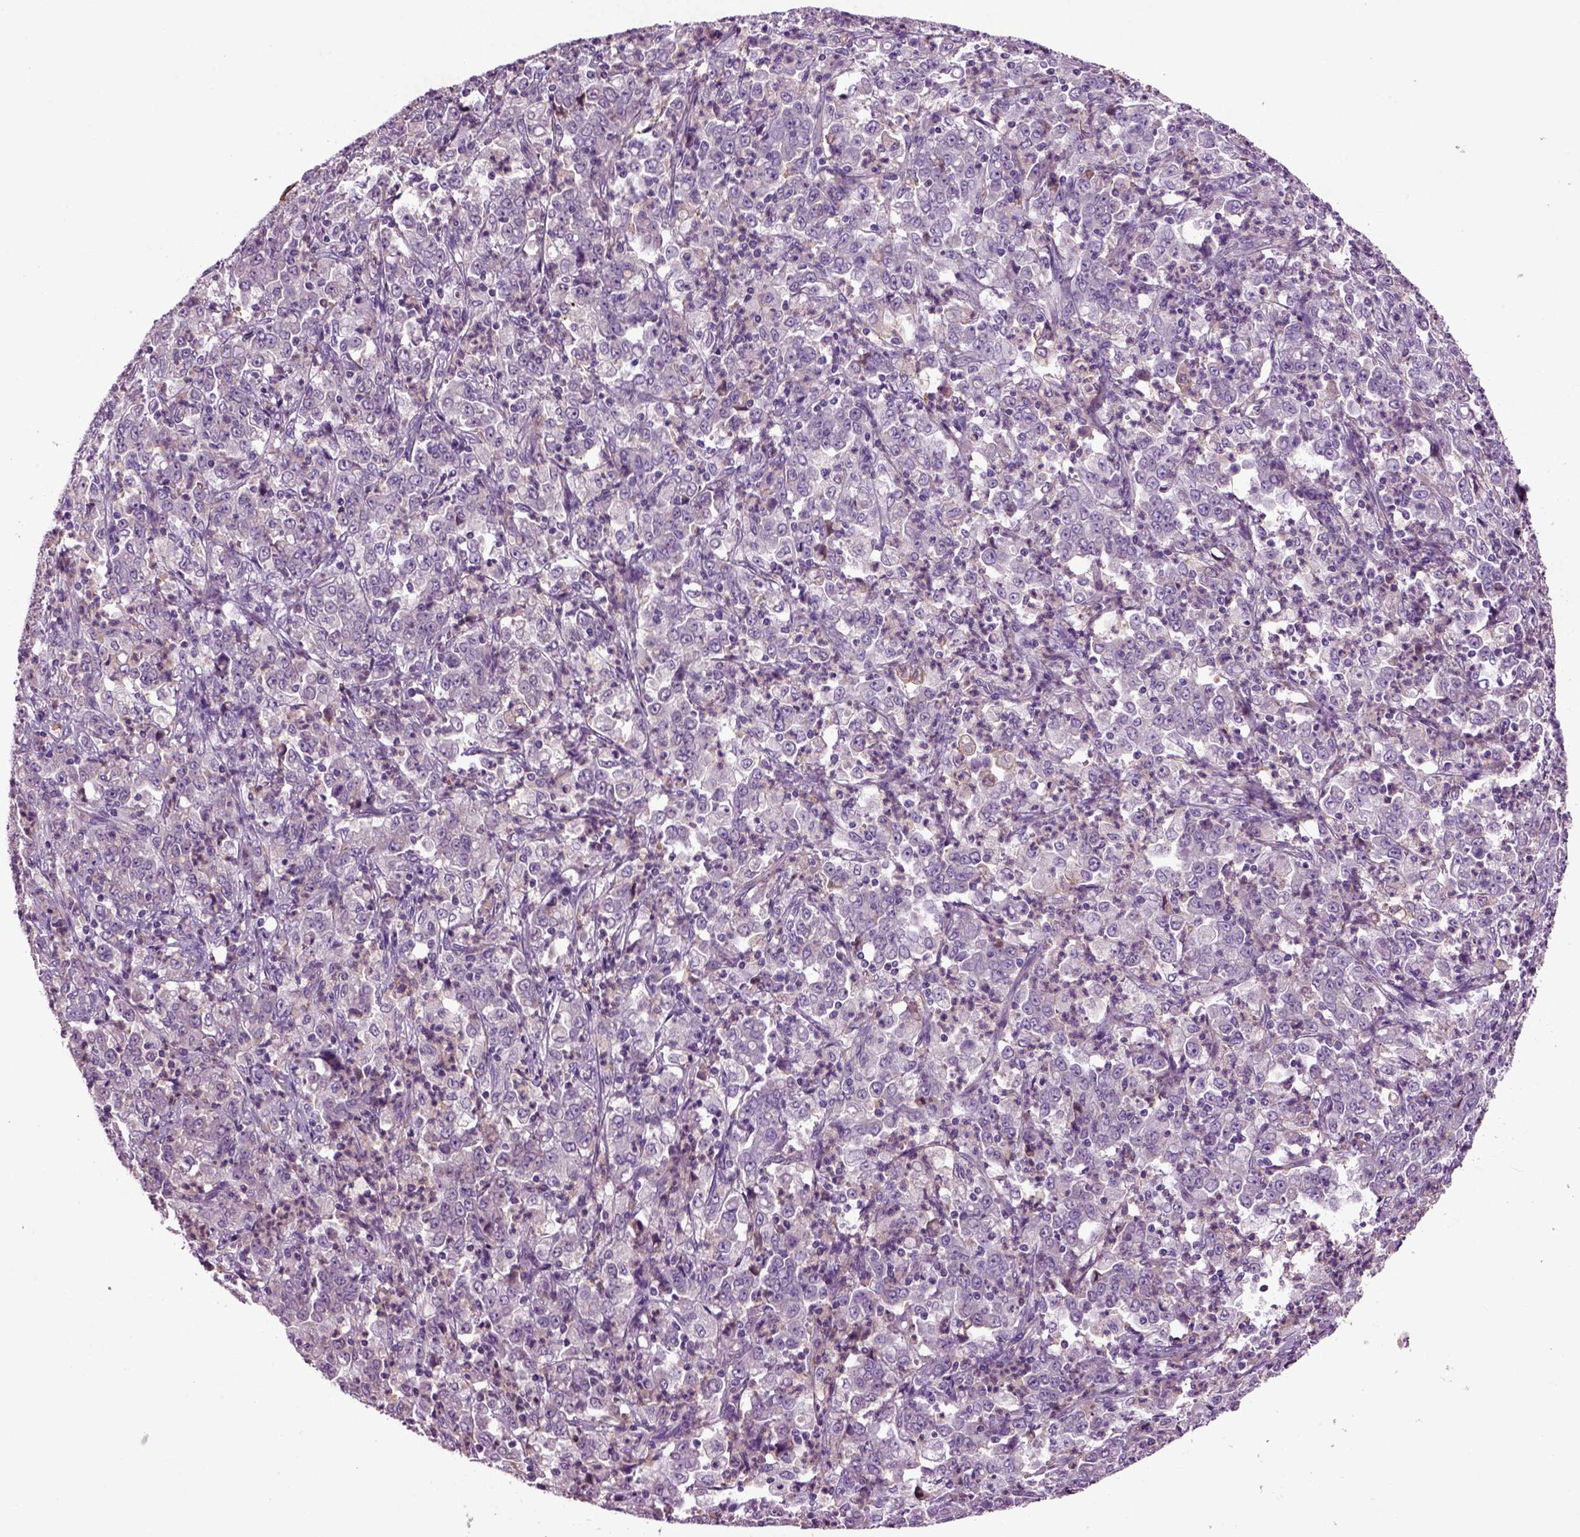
{"staining": {"intensity": "negative", "quantity": "none", "location": "none"}, "tissue": "stomach cancer", "cell_type": "Tumor cells", "image_type": "cancer", "snomed": [{"axis": "morphology", "description": "Adenocarcinoma, NOS"}, {"axis": "topography", "description": "Stomach, lower"}], "caption": "Photomicrograph shows no protein positivity in tumor cells of adenocarcinoma (stomach) tissue.", "gene": "SPON1", "patient": {"sex": "female", "age": 71}}